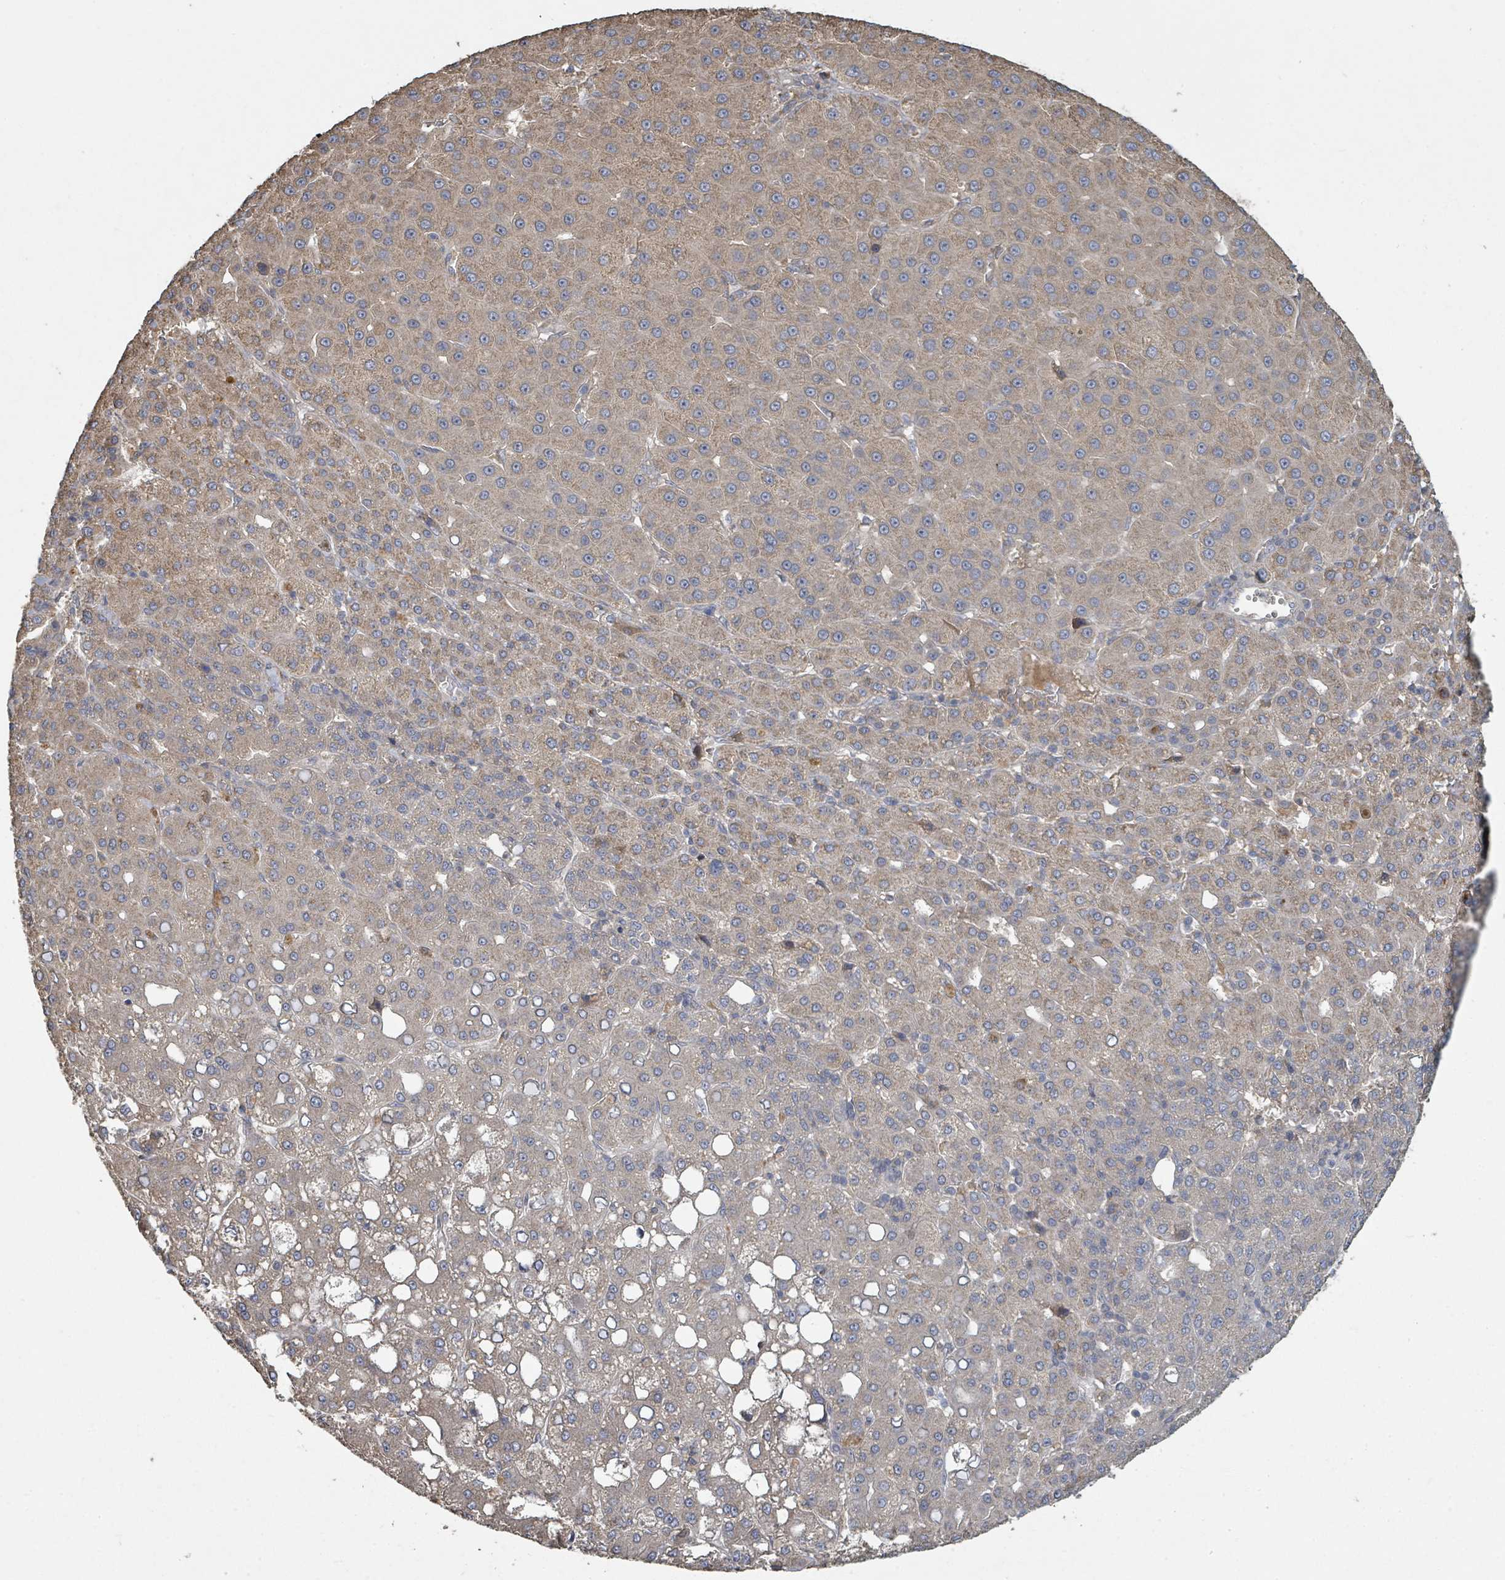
{"staining": {"intensity": "moderate", "quantity": "25%-75%", "location": "cytoplasmic/membranous"}, "tissue": "liver cancer", "cell_type": "Tumor cells", "image_type": "cancer", "snomed": [{"axis": "morphology", "description": "Carcinoma, Hepatocellular, NOS"}, {"axis": "topography", "description": "Liver"}], "caption": "Moderate cytoplasmic/membranous protein positivity is seen in about 25%-75% of tumor cells in liver hepatocellular carcinoma. Nuclei are stained in blue.", "gene": "WDFY1", "patient": {"sex": "male", "age": 65}}